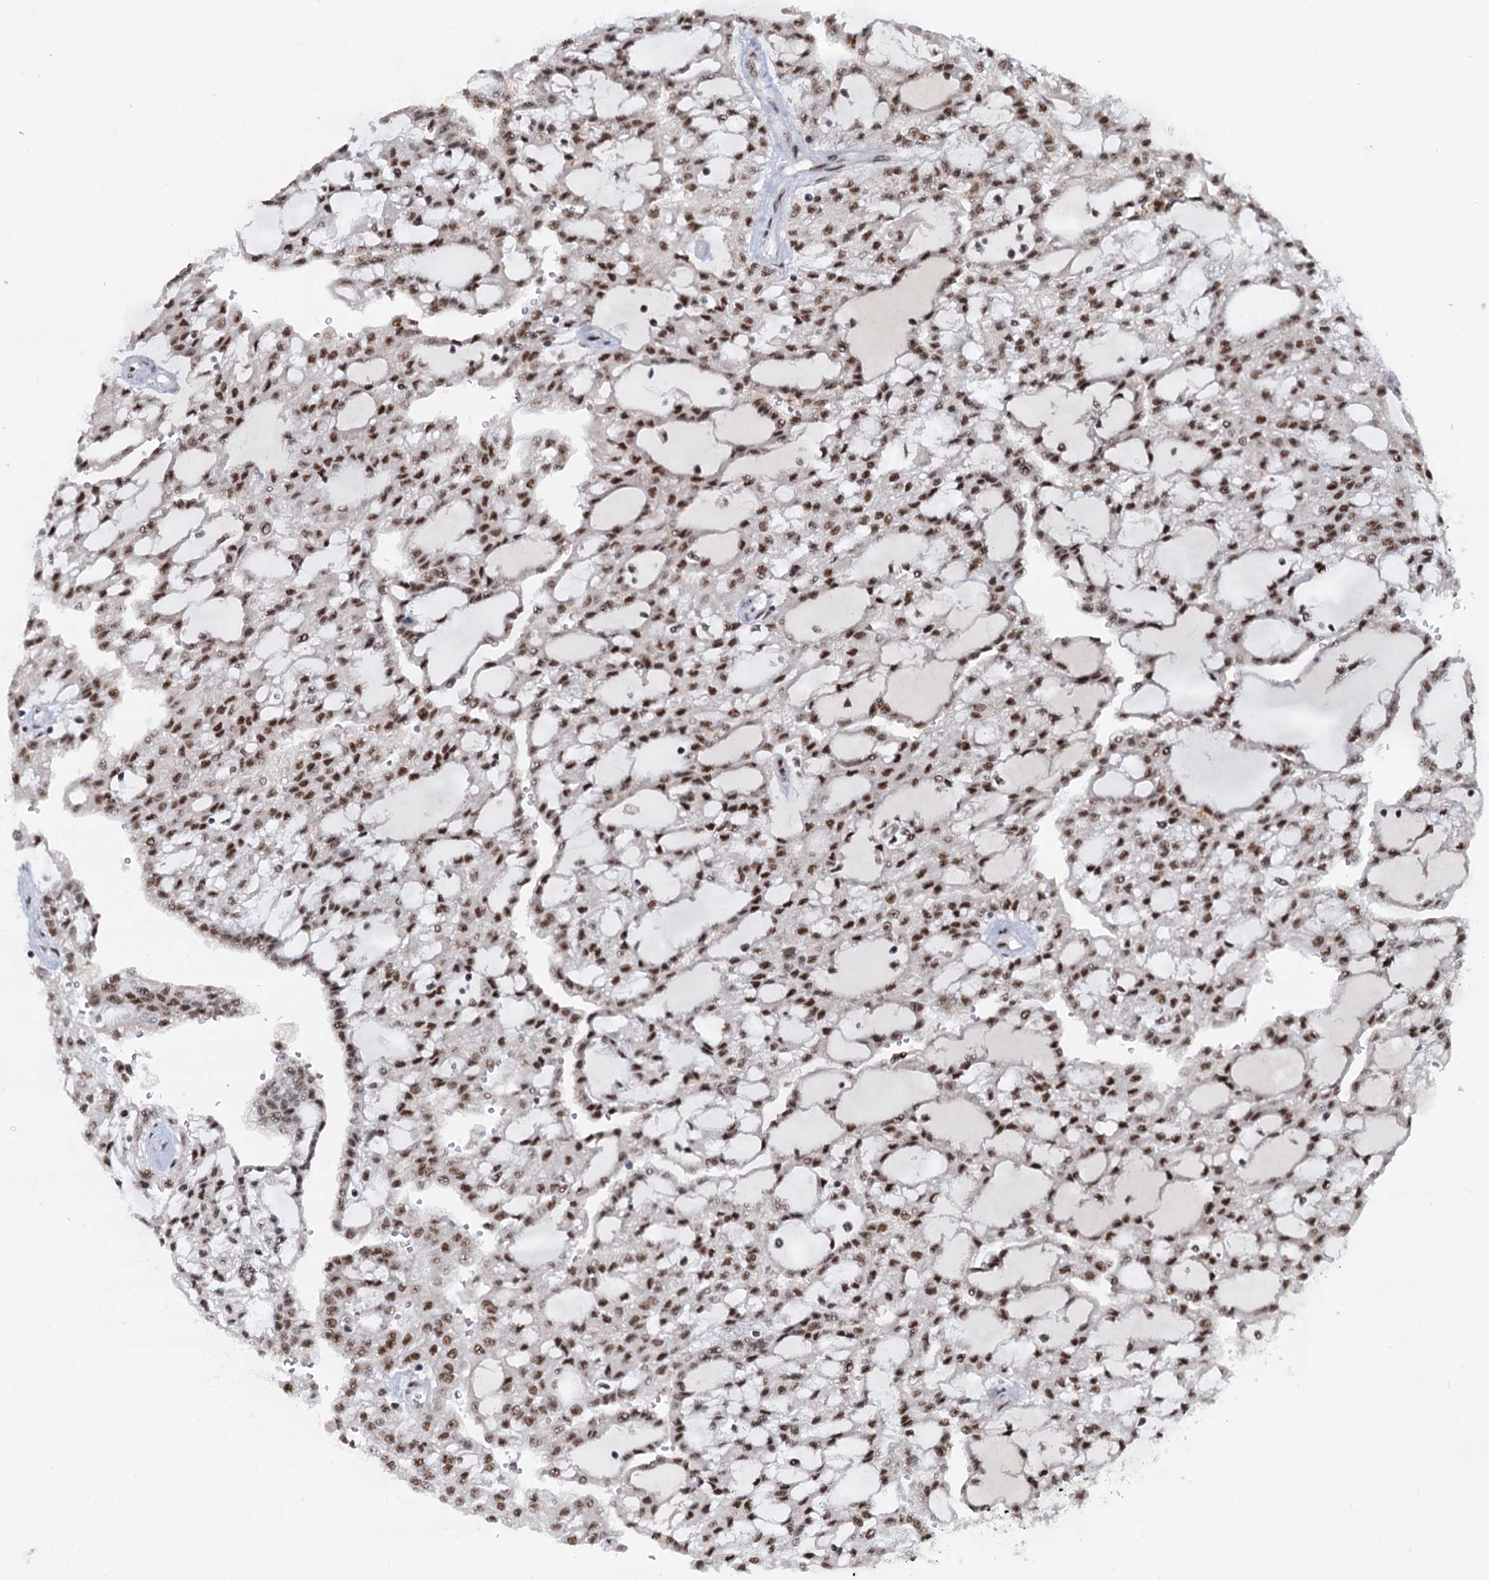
{"staining": {"intensity": "moderate", "quantity": ">75%", "location": "nuclear"}, "tissue": "renal cancer", "cell_type": "Tumor cells", "image_type": "cancer", "snomed": [{"axis": "morphology", "description": "Adenocarcinoma, NOS"}, {"axis": "topography", "description": "Kidney"}], "caption": "Tumor cells show medium levels of moderate nuclear expression in about >75% of cells in renal cancer. (DAB IHC, brown staining for protein, blue staining for nuclei).", "gene": "WBP4", "patient": {"sex": "male", "age": 63}}